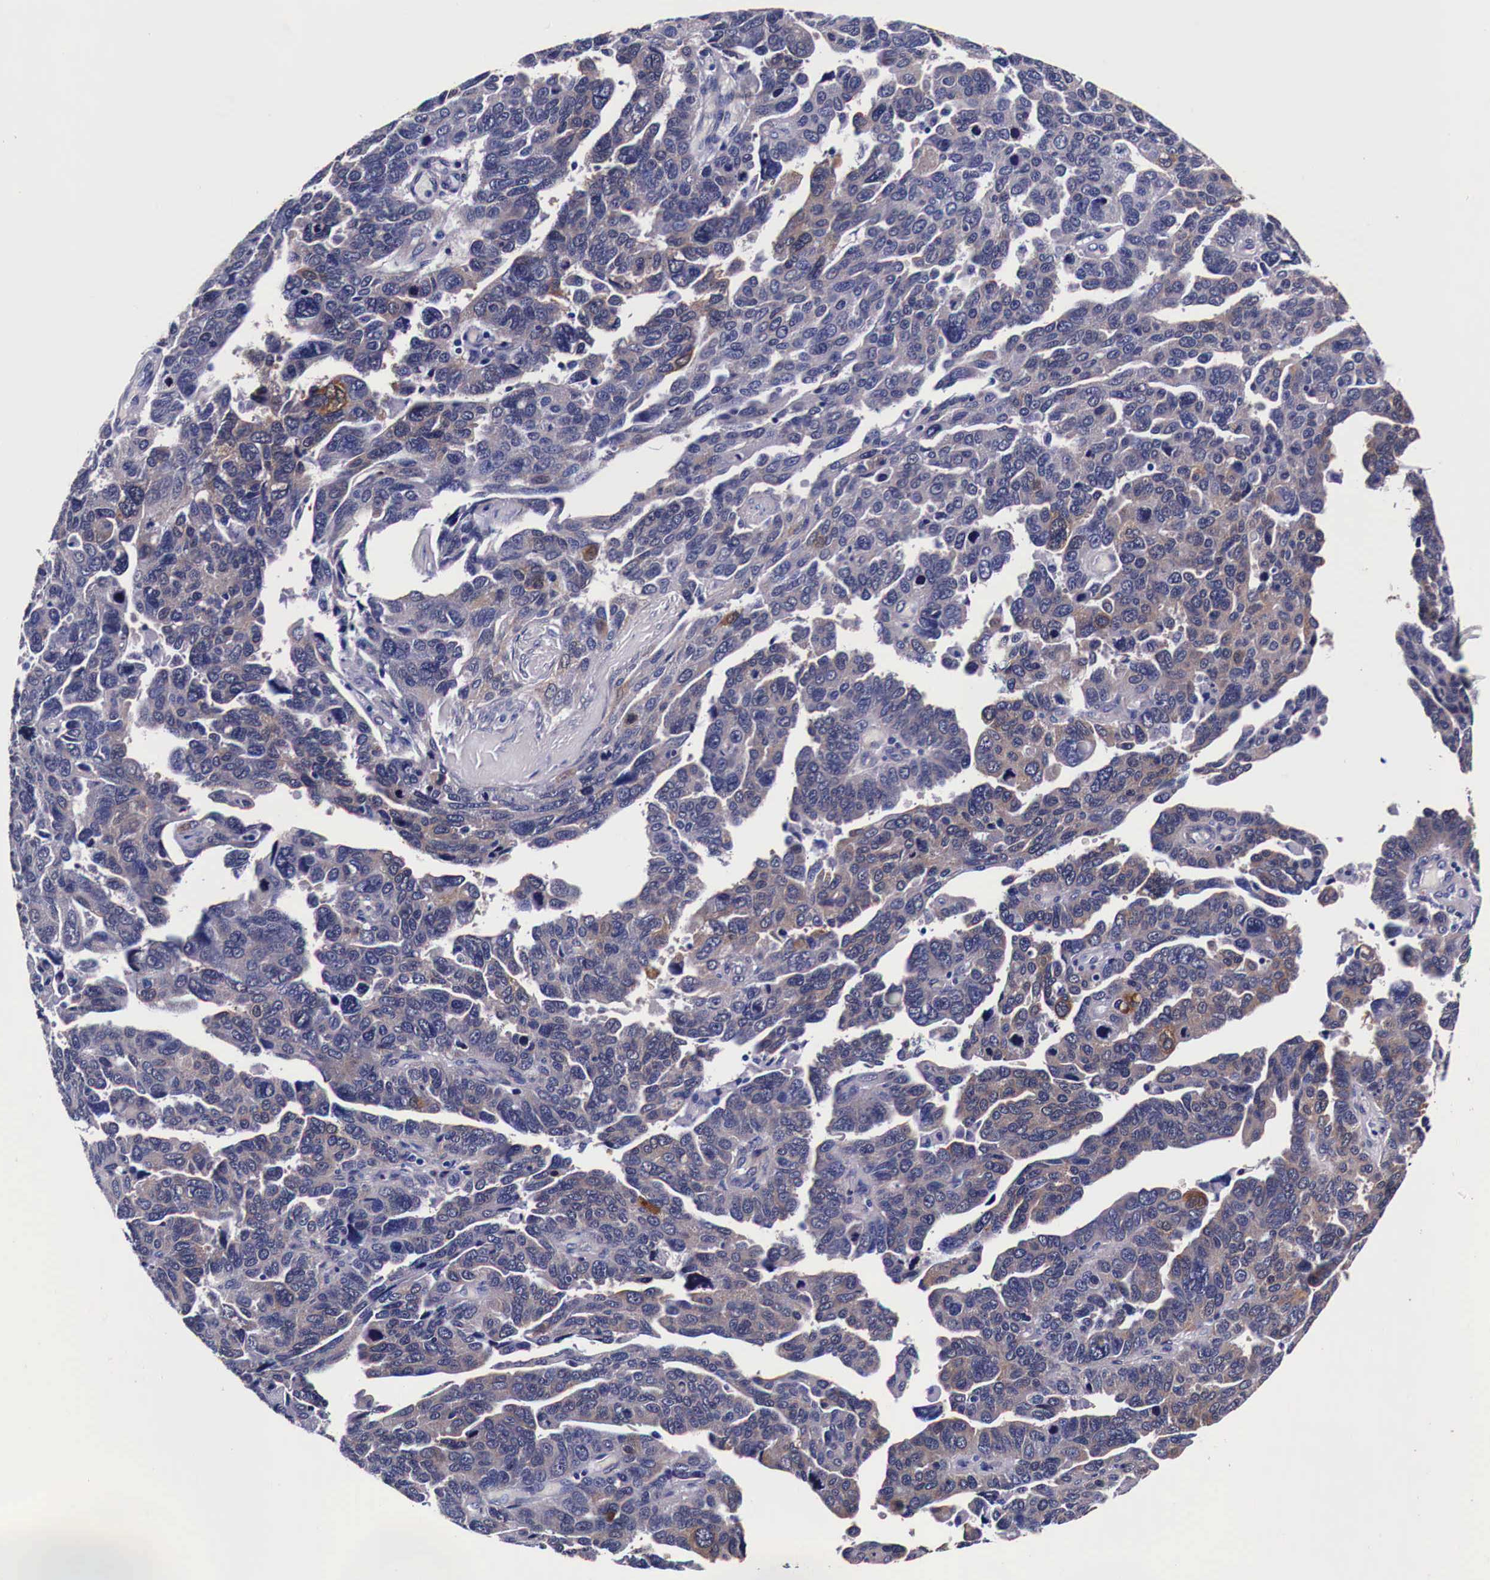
{"staining": {"intensity": "moderate", "quantity": "<25%", "location": "cytoplasmic/membranous"}, "tissue": "ovarian cancer", "cell_type": "Tumor cells", "image_type": "cancer", "snomed": [{"axis": "morphology", "description": "Cystadenocarcinoma, serous, NOS"}, {"axis": "topography", "description": "Ovary"}], "caption": "Moderate cytoplasmic/membranous expression is identified in approximately <25% of tumor cells in ovarian serous cystadenocarcinoma. (DAB IHC, brown staining for protein, blue staining for nuclei).", "gene": "HSPB1", "patient": {"sex": "female", "age": 64}}